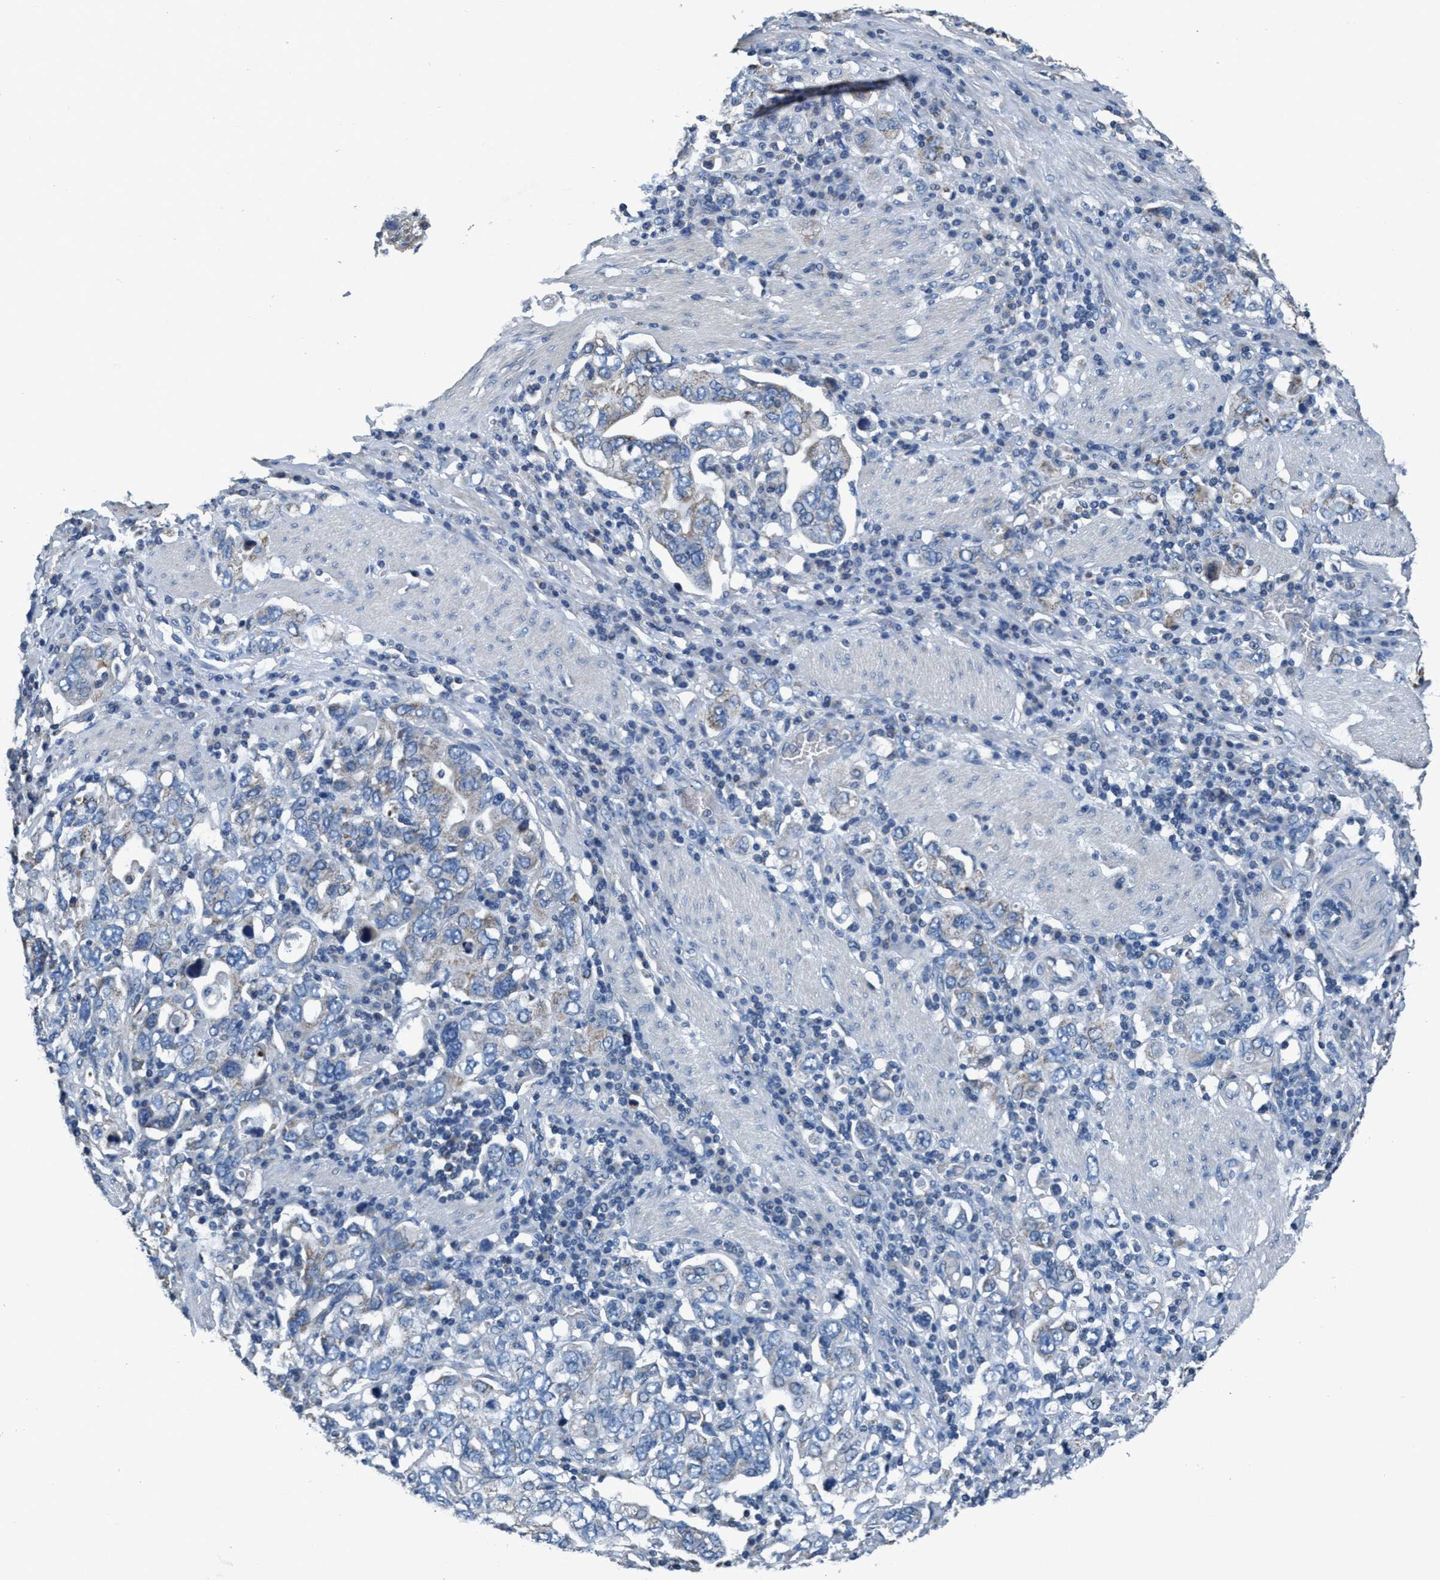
{"staining": {"intensity": "weak", "quantity": "<25%", "location": "cytoplasmic/membranous"}, "tissue": "stomach cancer", "cell_type": "Tumor cells", "image_type": "cancer", "snomed": [{"axis": "morphology", "description": "Adenocarcinoma, NOS"}, {"axis": "topography", "description": "Stomach, upper"}], "caption": "A micrograph of stomach adenocarcinoma stained for a protein exhibits no brown staining in tumor cells.", "gene": "ANKFN1", "patient": {"sex": "male", "age": 62}}